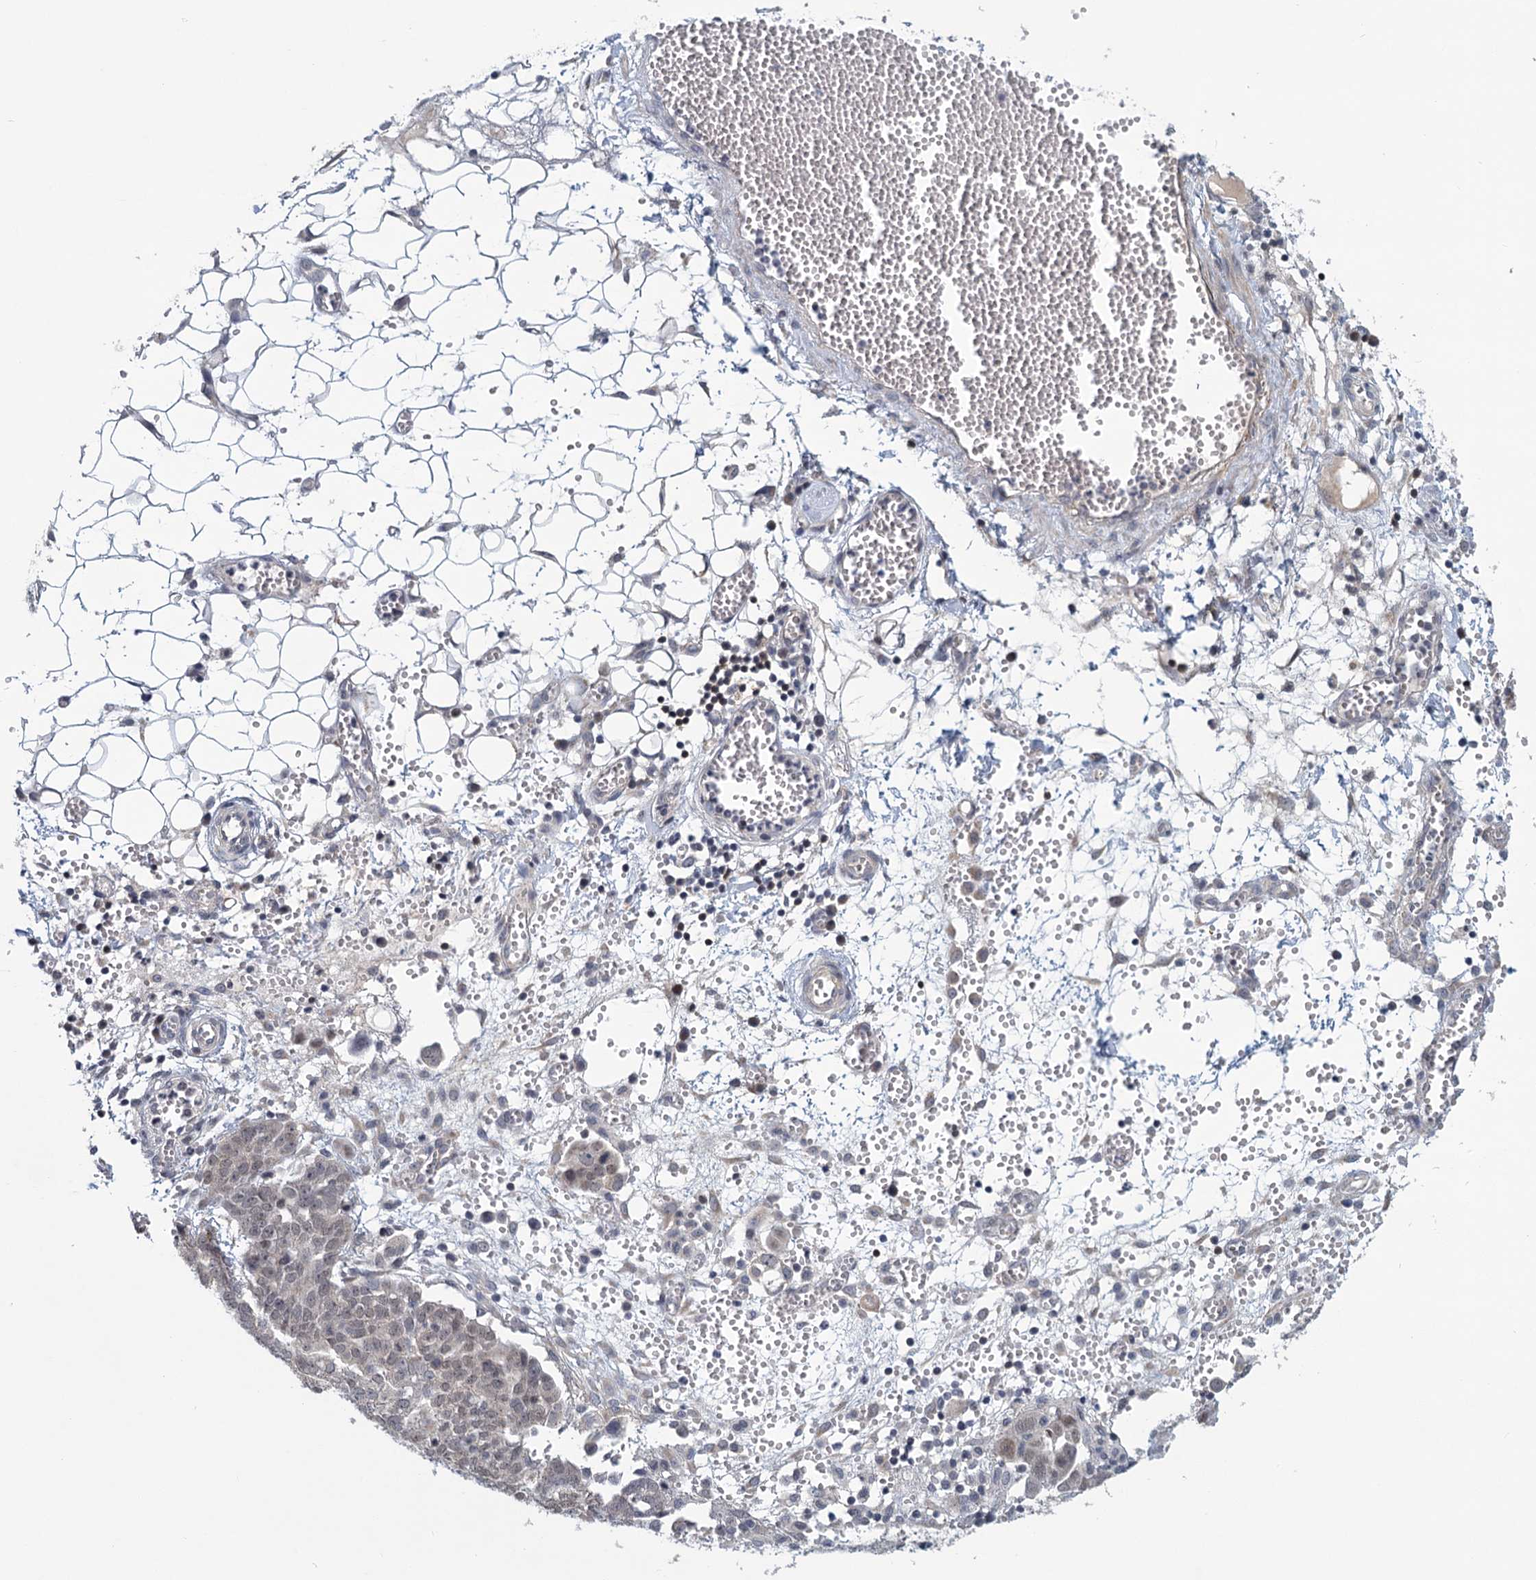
{"staining": {"intensity": "negative", "quantity": "none", "location": "none"}, "tissue": "ovarian cancer", "cell_type": "Tumor cells", "image_type": "cancer", "snomed": [{"axis": "morphology", "description": "Cystadenocarcinoma, serous, NOS"}, {"axis": "topography", "description": "Soft tissue"}, {"axis": "topography", "description": "Ovary"}], "caption": "High magnification brightfield microscopy of ovarian cancer stained with DAB (brown) and counterstained with hematoxylin (blue): tumor cells show no significant positivity.", "gene": "STAP1", "patient": {"sex": "female", "age": 57}}